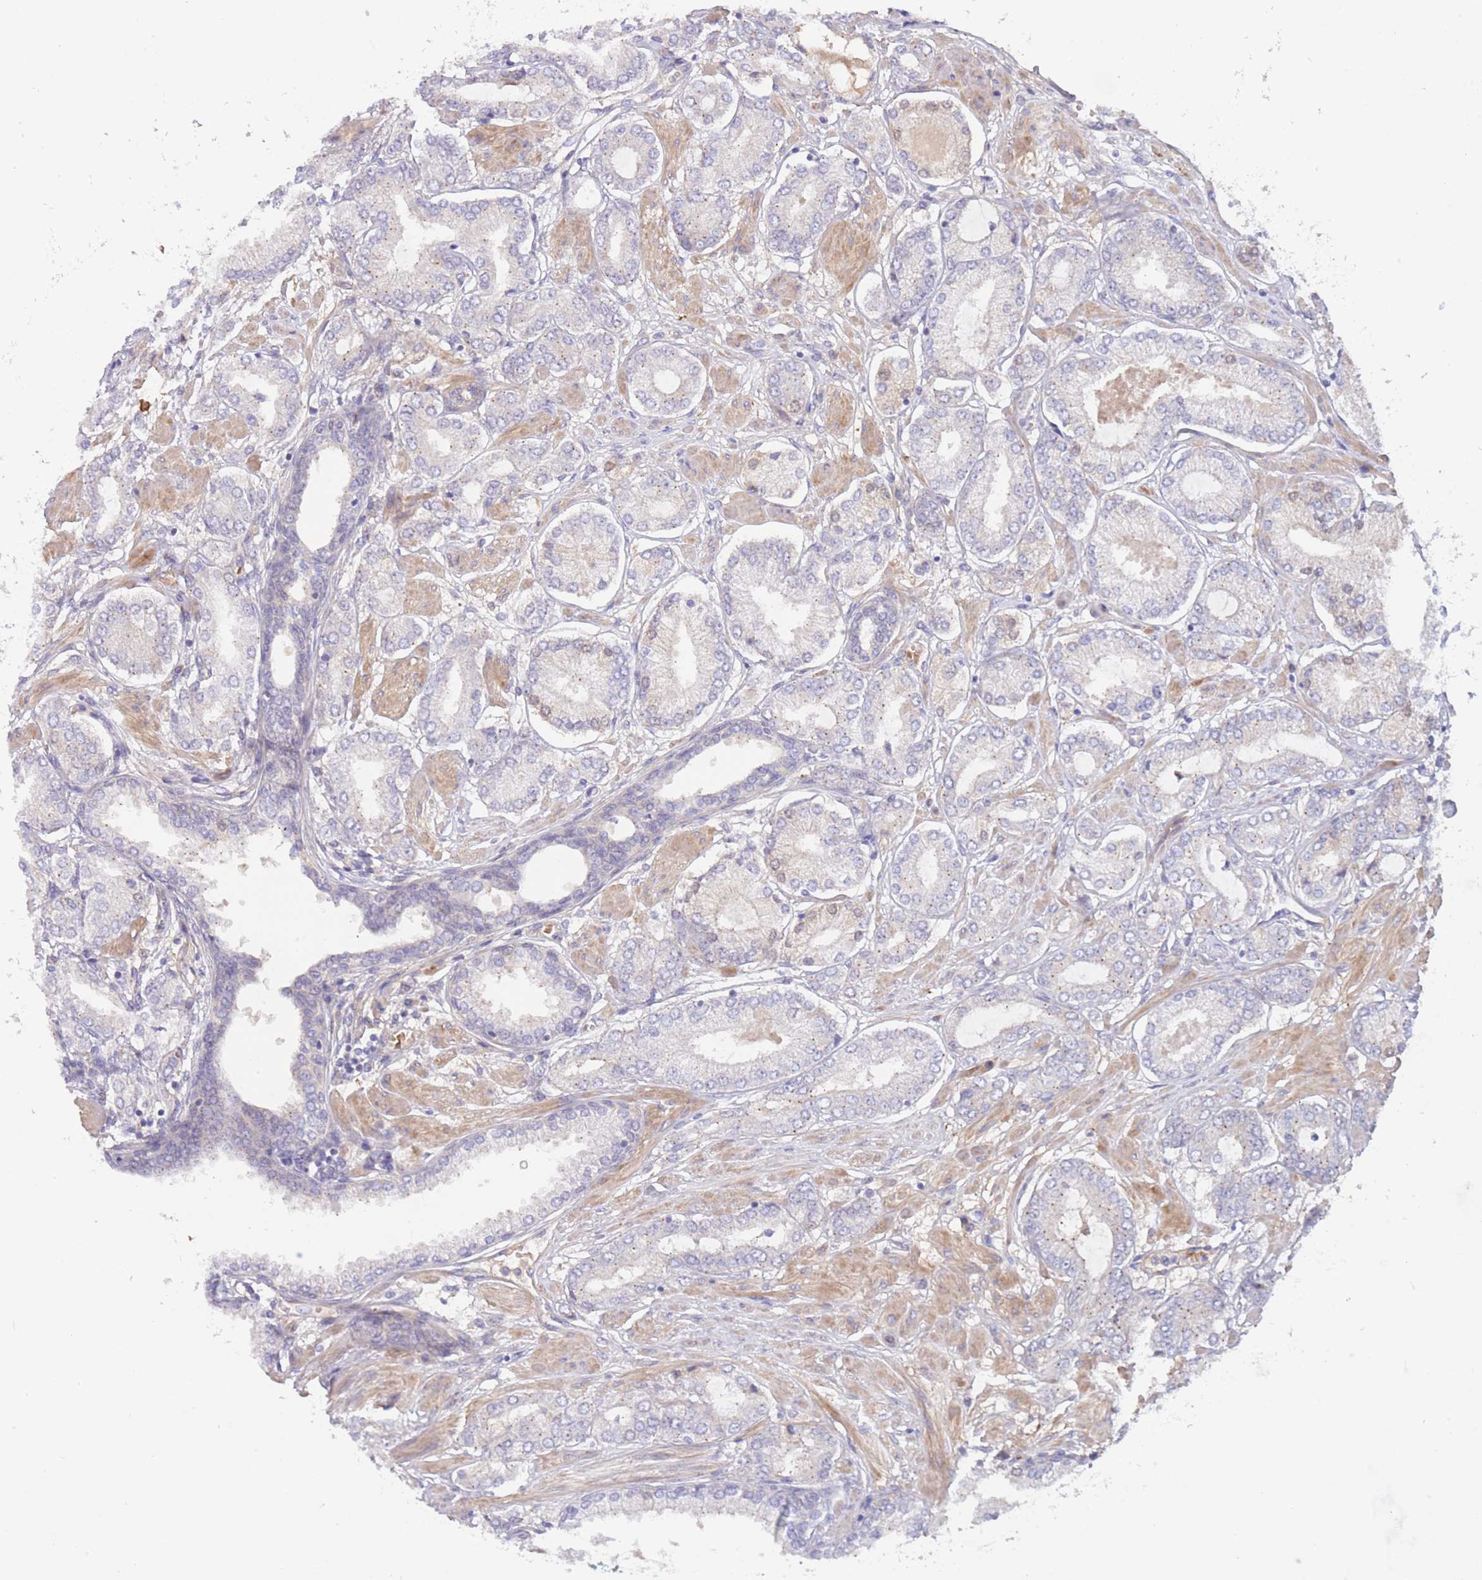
{"staining": {"intensity": "negative", "quantity": "none", "location": "none"}, "tissue": "prostate cancer", "cell_type": "Tumor cells", "image_type": "cancer", "snomed": [{"axis": "morphology", "description": "Adenocarcinoma, High grade"}, {"axis": "topography", "description": "Prostate and seminal vesicle, NOS"}], "caption": "There is no significant staining in tumor cells of prostate cancer (high-grade adenocarcinoma). (DAB immunohistochemistry (IHC) with hematoxylin counter stain).", "gene": "APOL4", "patient": {"sex": "male", "age": 64}}